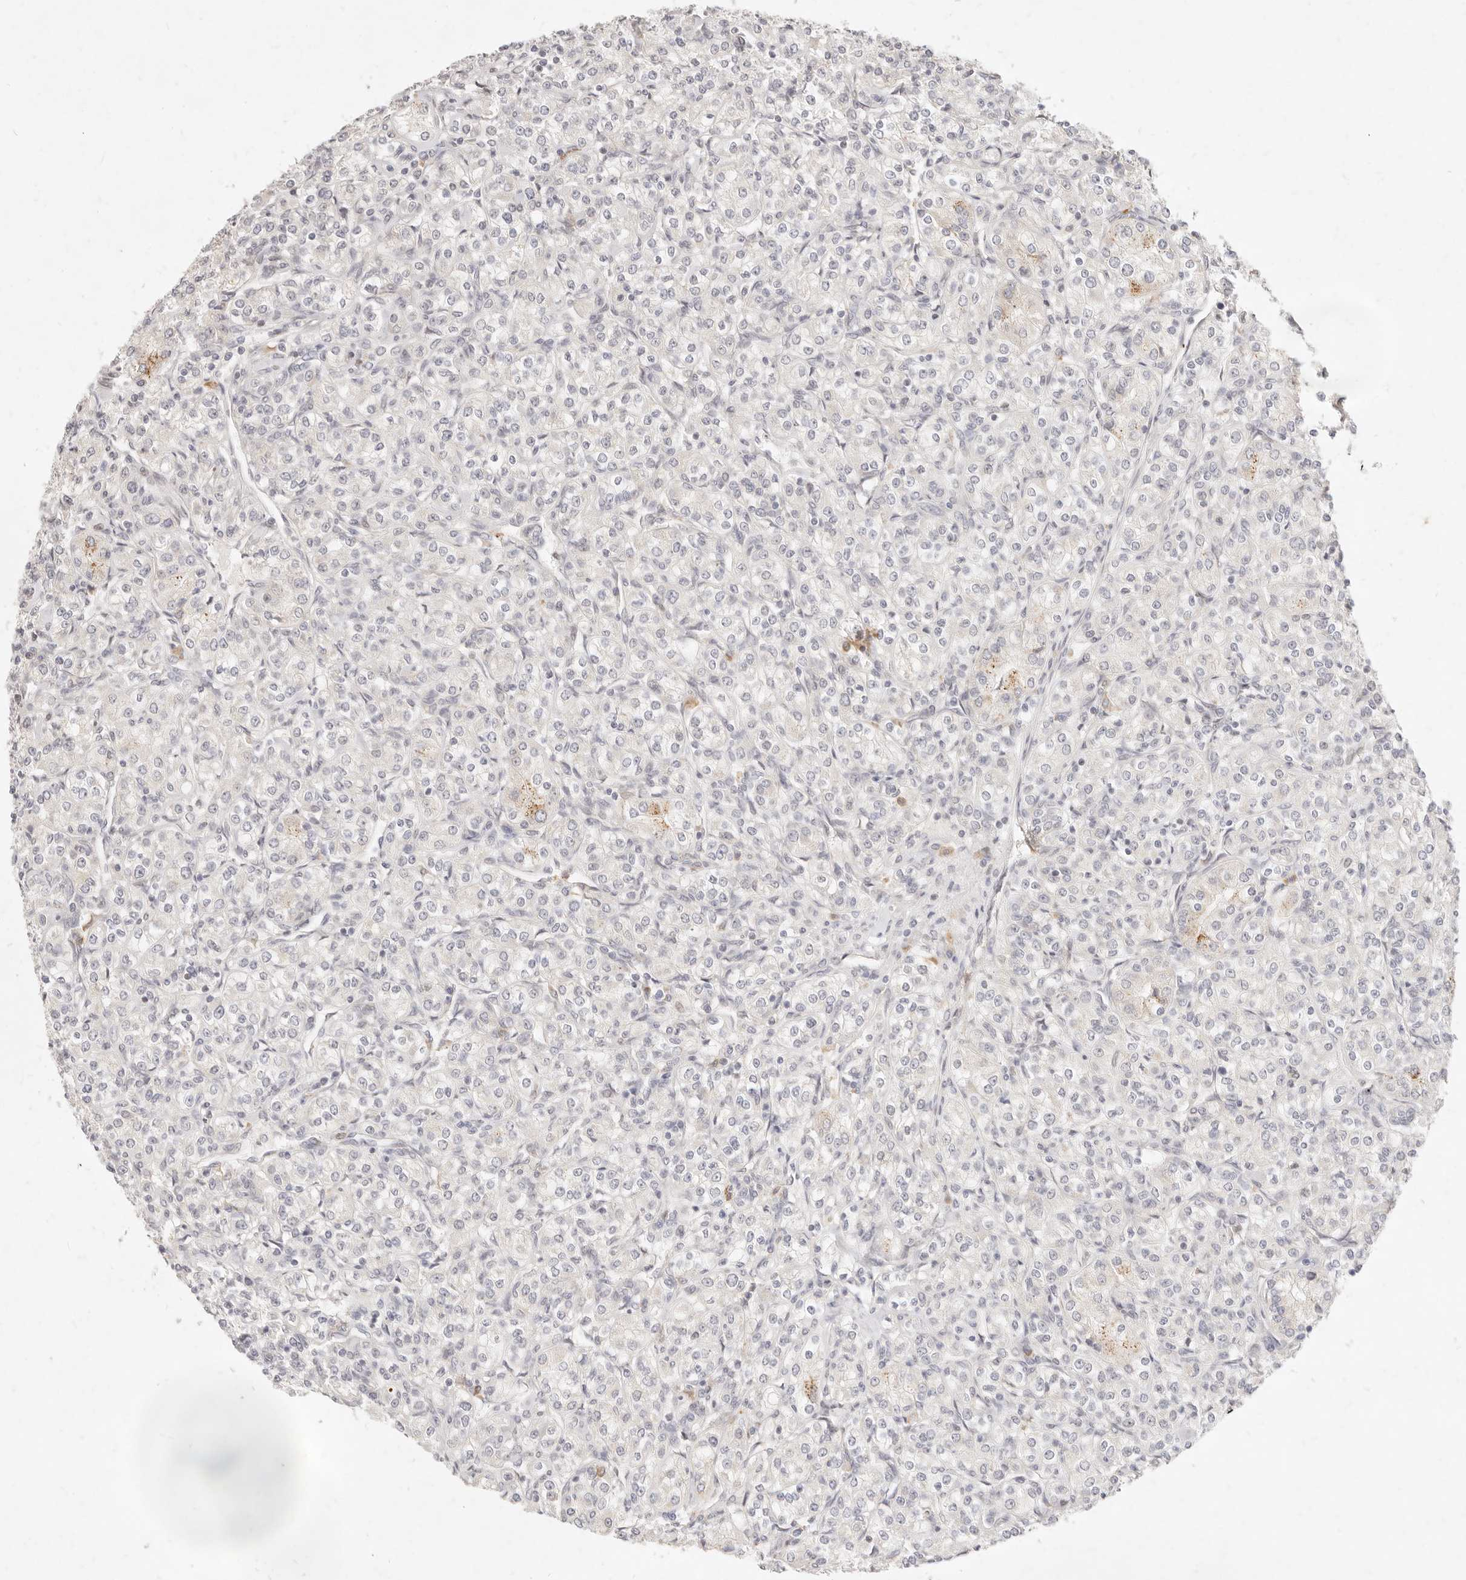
{"staining": {"intensity": "negative", "quantity": "none", "location": "none"}, "tissue": "renal cancer", "cell_type": "Tumor cells", "image_type": "cancer", "snomed": [{"axis": "morphology", "description": "Adenocarcinoma, NOS"}, {"axis": "topography", "description": "Kidney"}], "caption": "Tumor cells show no significant expression in renal cancer (adenocarcinoma).", "gene": "ASCL3", "patient": {"sex": "male", "age": 77}}